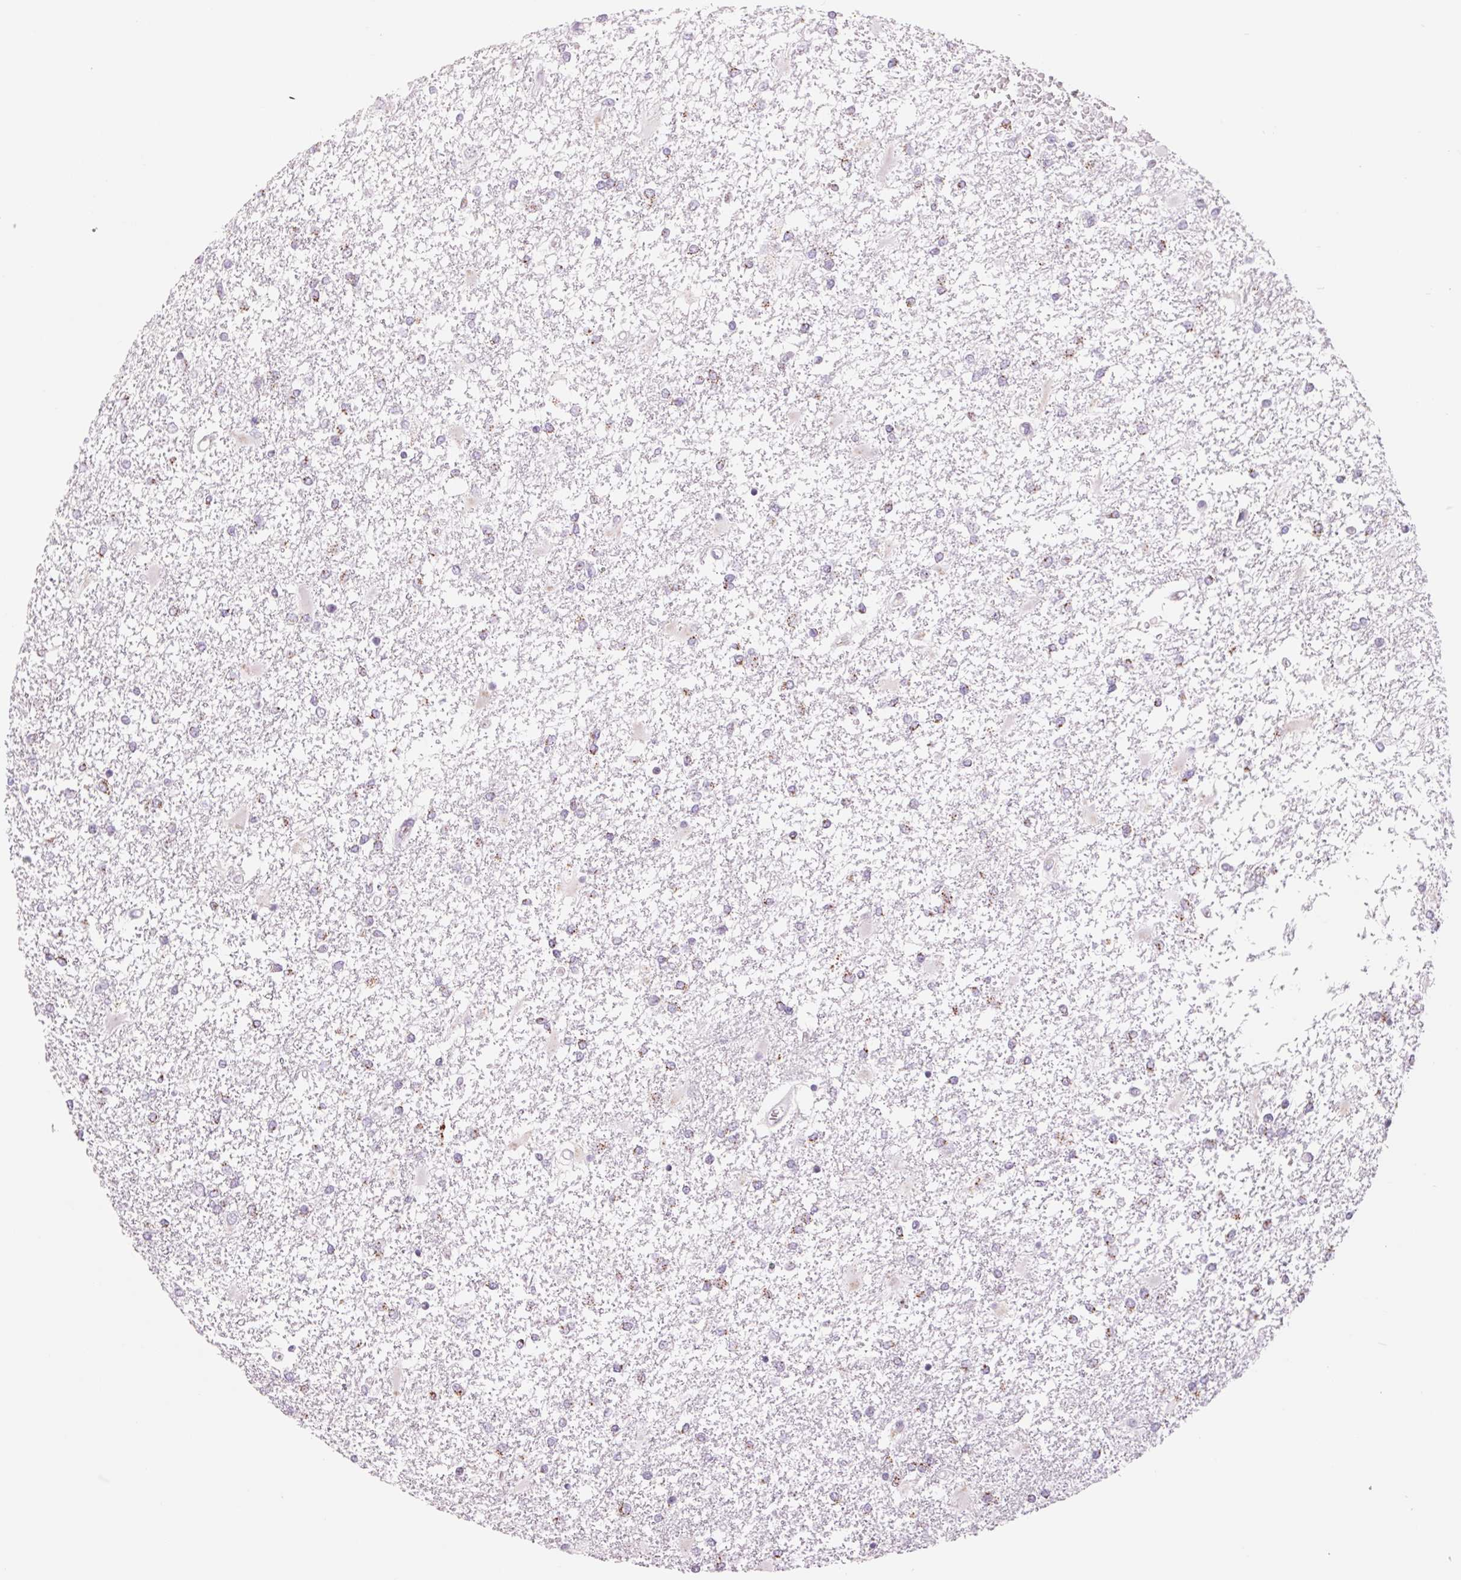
{"staining": {"intensity": "weak", "quantity": "25%-75%", "location": "cytoplasmic/membranous"}, "tissue": "glioma", "cell_type": "Tumor cells", "image_type": "cancer", "snomed": [{"axis": "morphology", "description": "Glioma, malignant, High grade"}, {"axis": "topography", "description": "Cerebral cortex"}], "caption": "A low amount of weak cytoplasmic/membranous staining is seen in about 25%-75% of tumor cells in glioma tissue.", "gene": "GALNT7", "patient": {"sex": "male", "age": 79}}